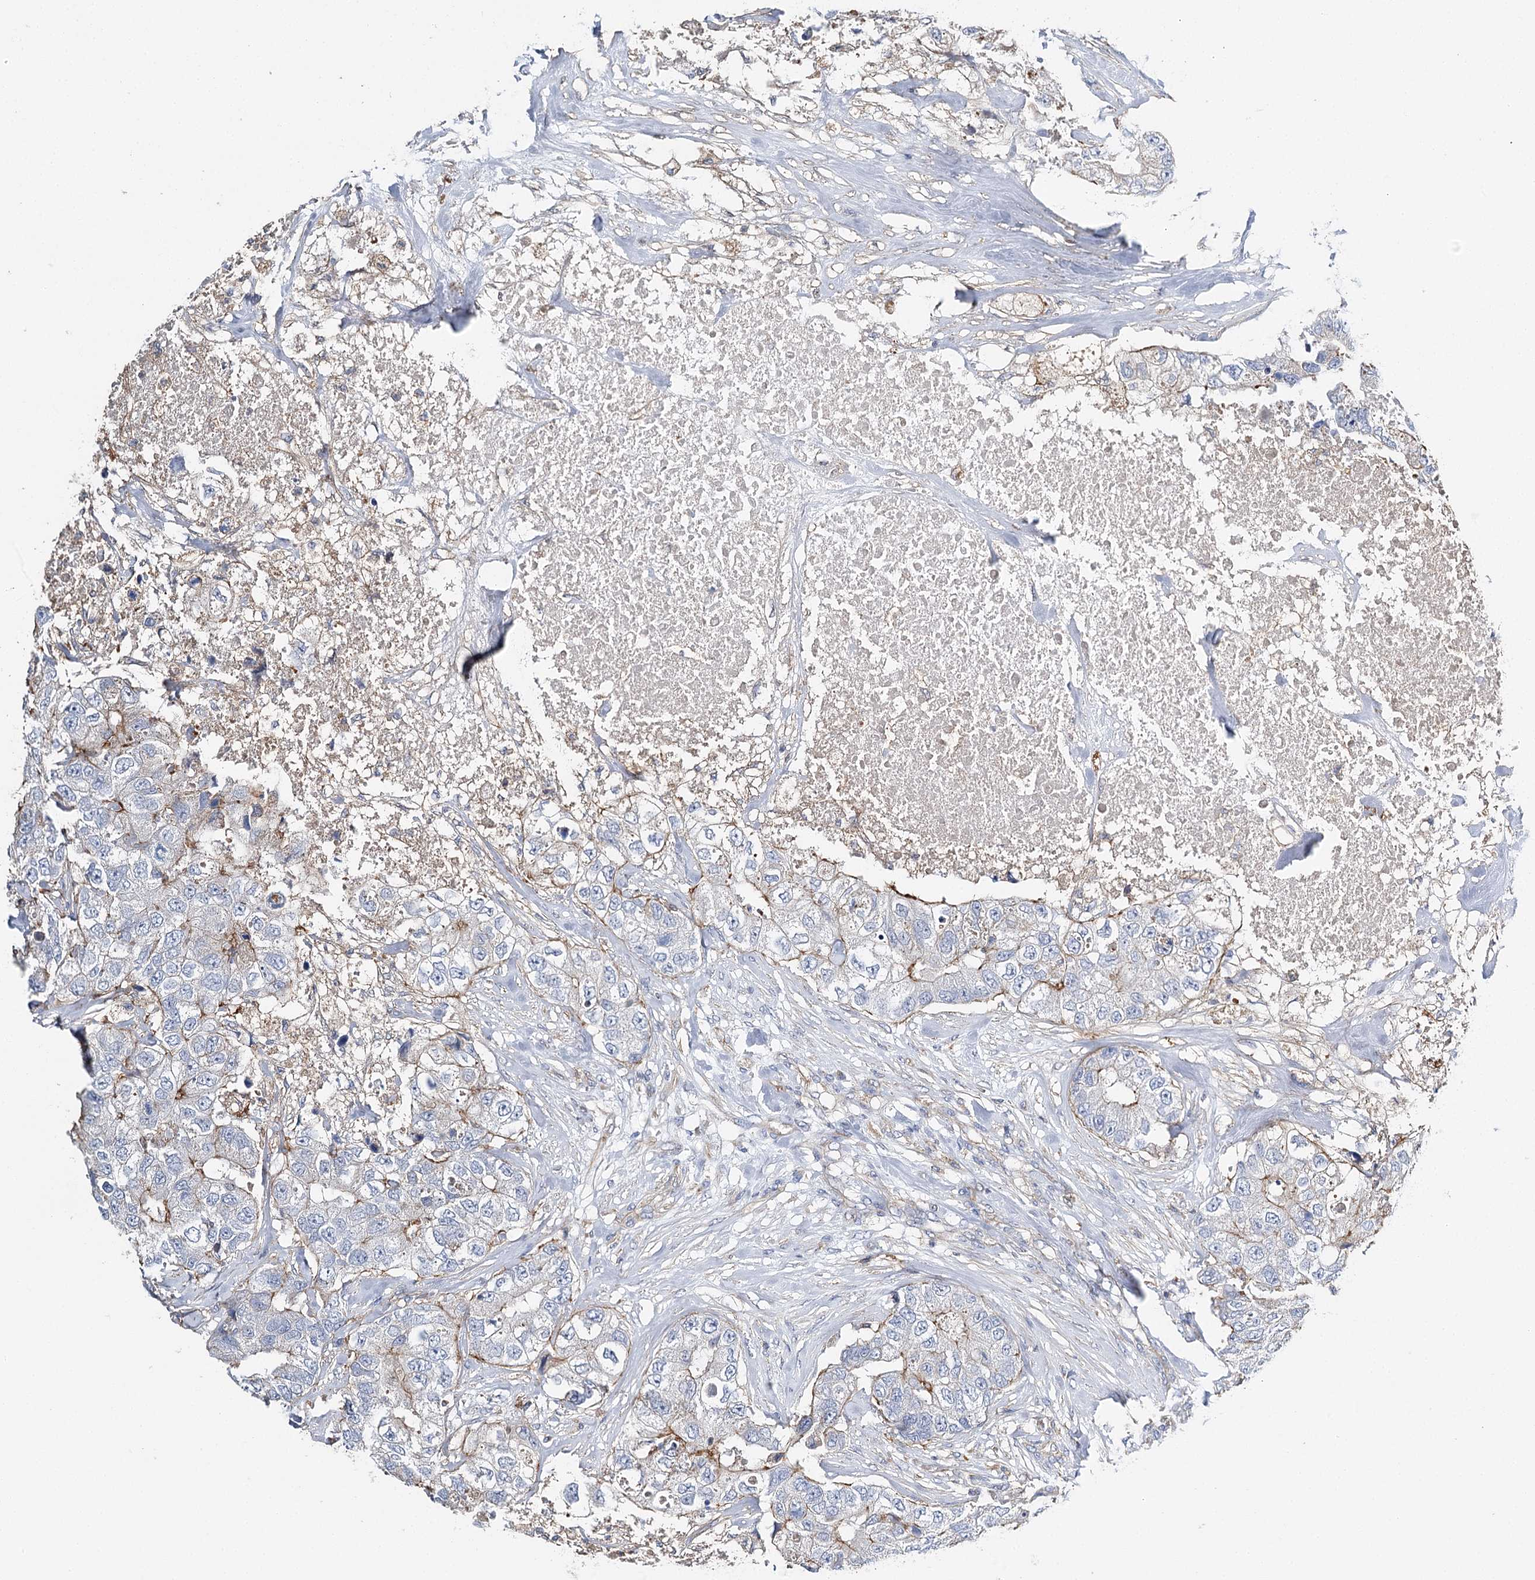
{"staining": {"intensity": "negative", "quantity": "none", "location": "none"}, "tissue": "breast cancer", "cell_type": "Tumor cells", "image_type": "cancer", "snomed": [{"axis": "morphology", "description": "Duct carcinoma"}, {"axis": "topography", "description": "Breast"}], "caption": "IHC micrograph of human breast cancer (intraductal carcinoma) stained for a protein (brown), which displays no expression in tumor cells.", "gene": "EPYC", "patient": {"sex": "female", "age": 62}}